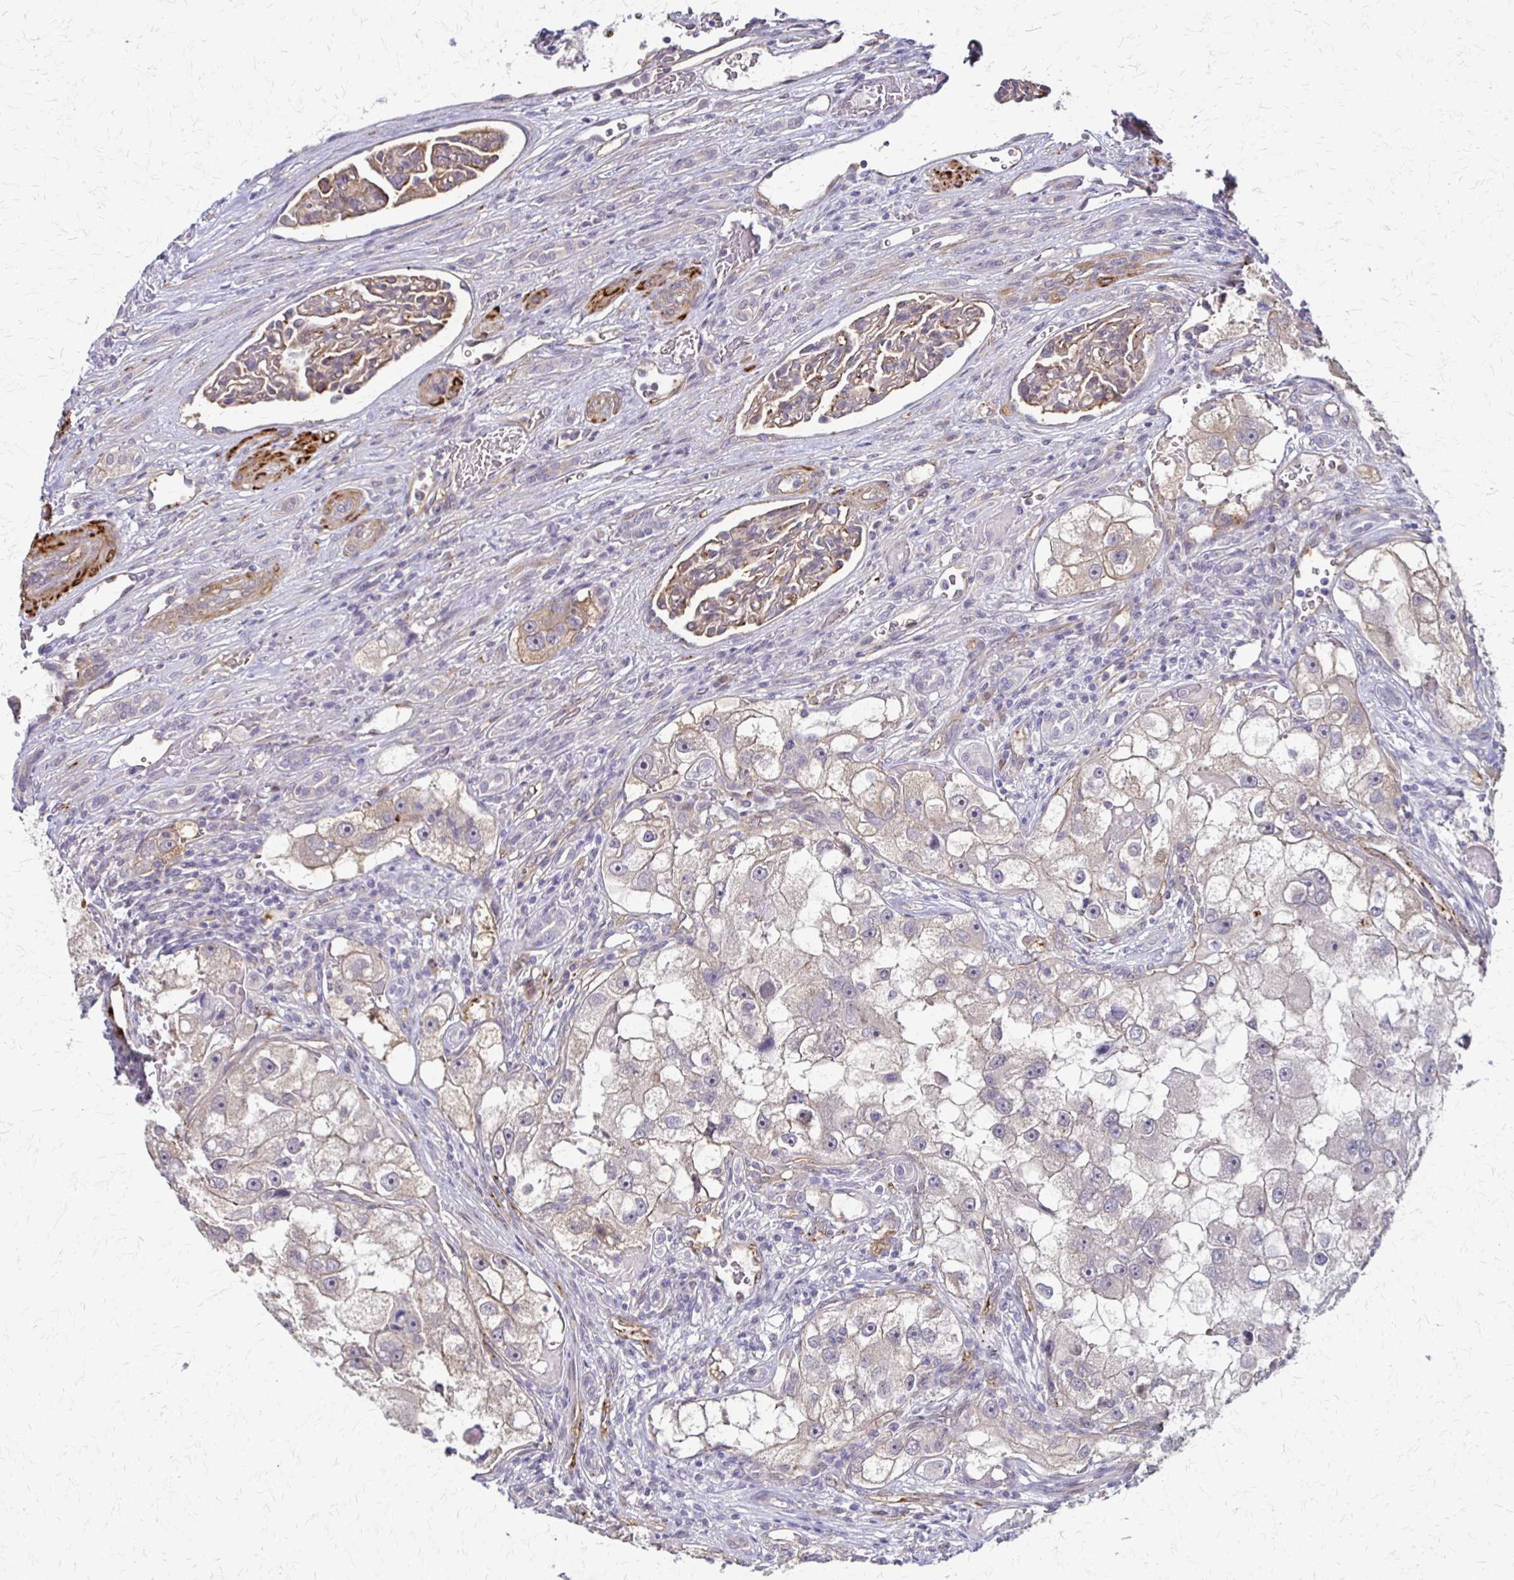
{"staining": {"intensity": "weak", "quantity": "<25%", "location": "cytoplasmic/membranous"}, "tissue": "renal cancer", "cell_type": "Tumor cells", "image_type": "cancer", "snomed": [{"axis": "morphology", "description": "Adenocarcinoma, NOS"}, {"axis": "topography", "description": "Kidney"}], "caption": "Image shows no significant protein staining in tumor cells of renal cancer. (DAB (3,3'-diaminobenzidine) immunohistochemistry visualized using brightfield microscopy, high magnification).", "gene": "CFL2", "patient": {"sex": "male", "age": 63}}